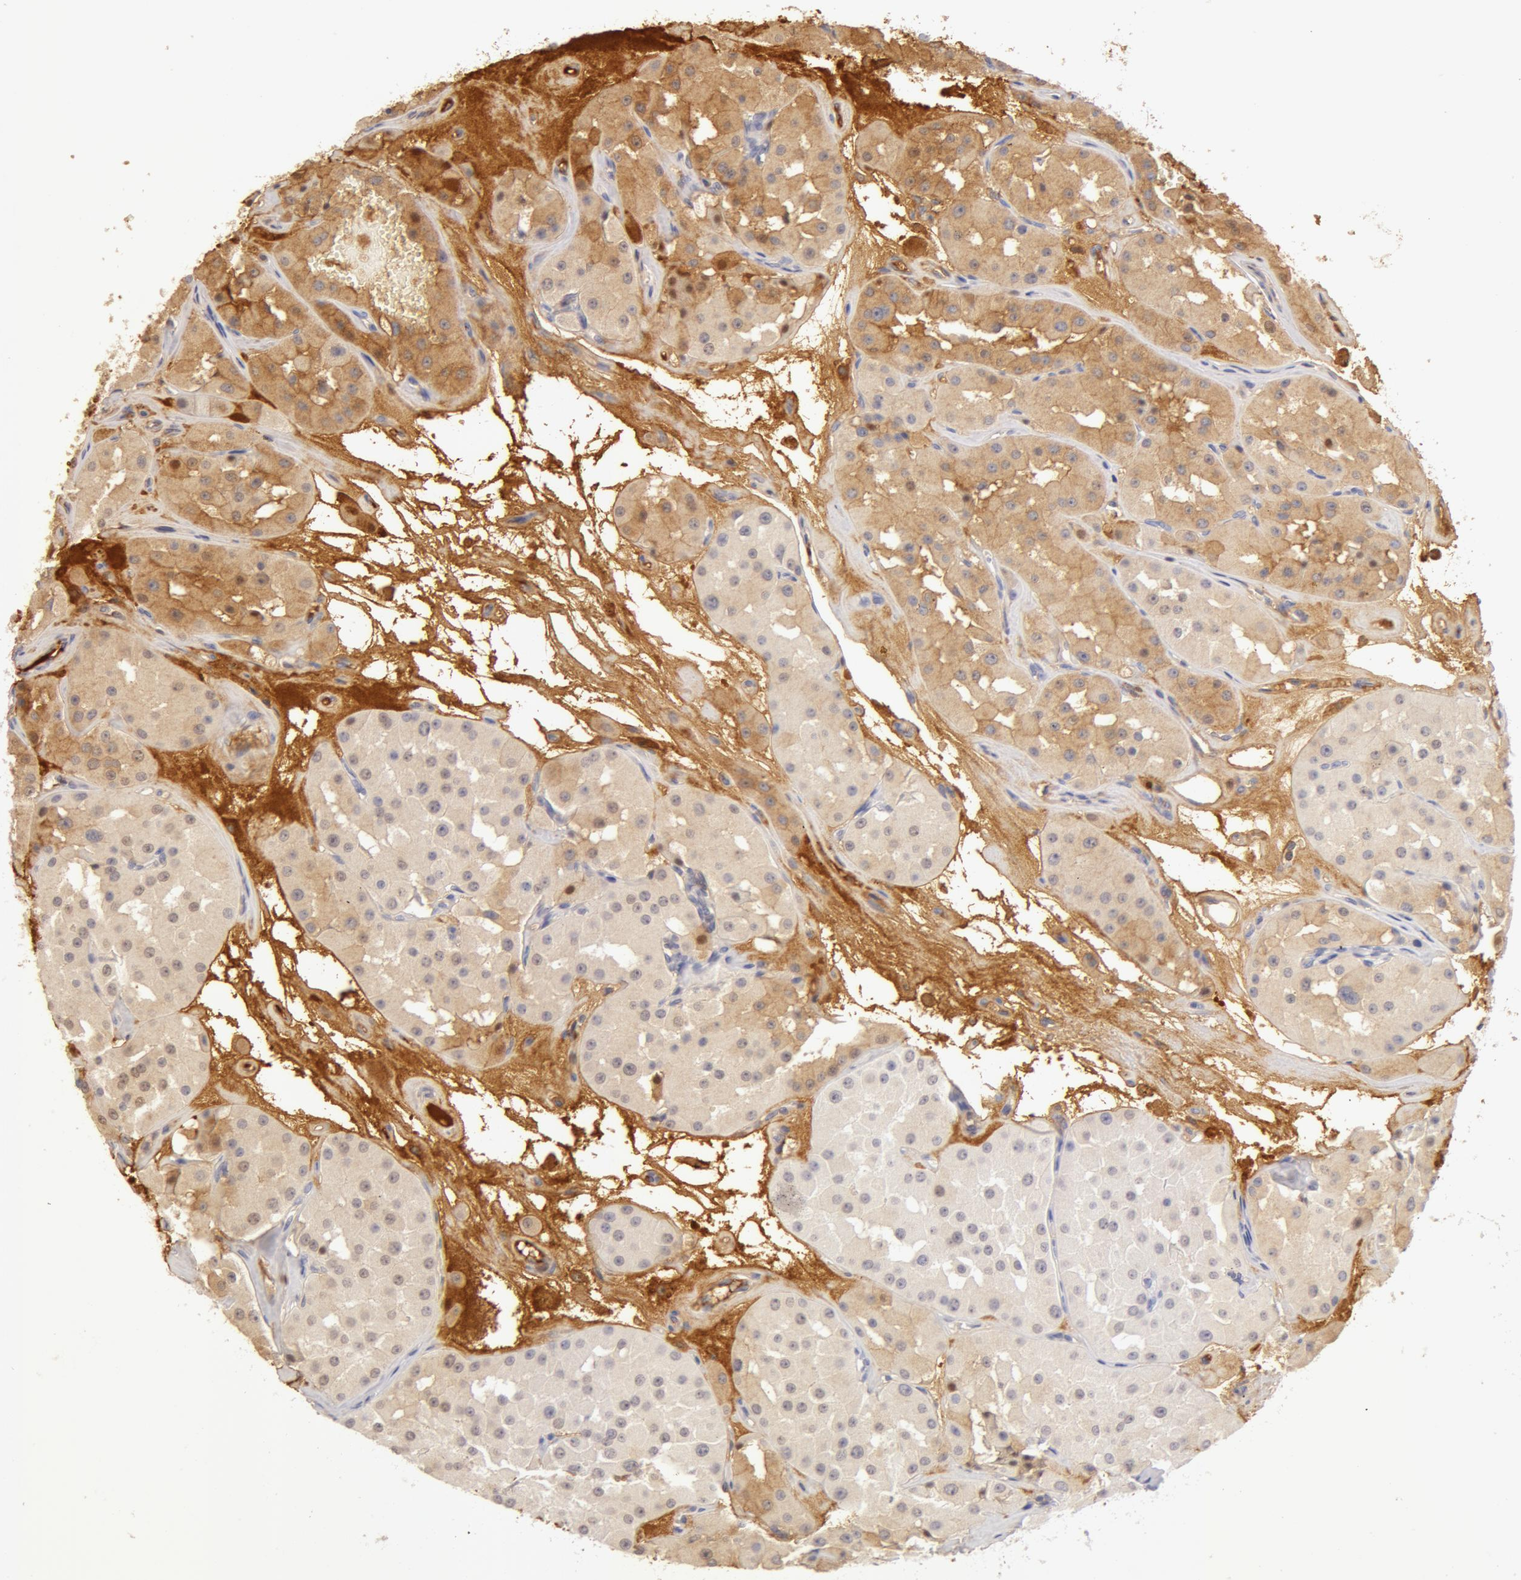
{"staining": {"intensity": "negative", "quantity": "none", "location": "none"}, "tissue": "renal cancer", "cell_type": "Tumor cells", "image_type": "cancer", "snomed": [{"axis": "morphology", "description": "Adenocarcinoma, uncertain malignant potential"}, {"axis": "topography", "description": "Kidney"}], "caption": "A micrograph of human adenocarcinoma,  uncertain malignant potential (renal) is negative for staining in tumor cells.", "gene": "AHSG", "patient": {"sex": "male", "age": 63}}